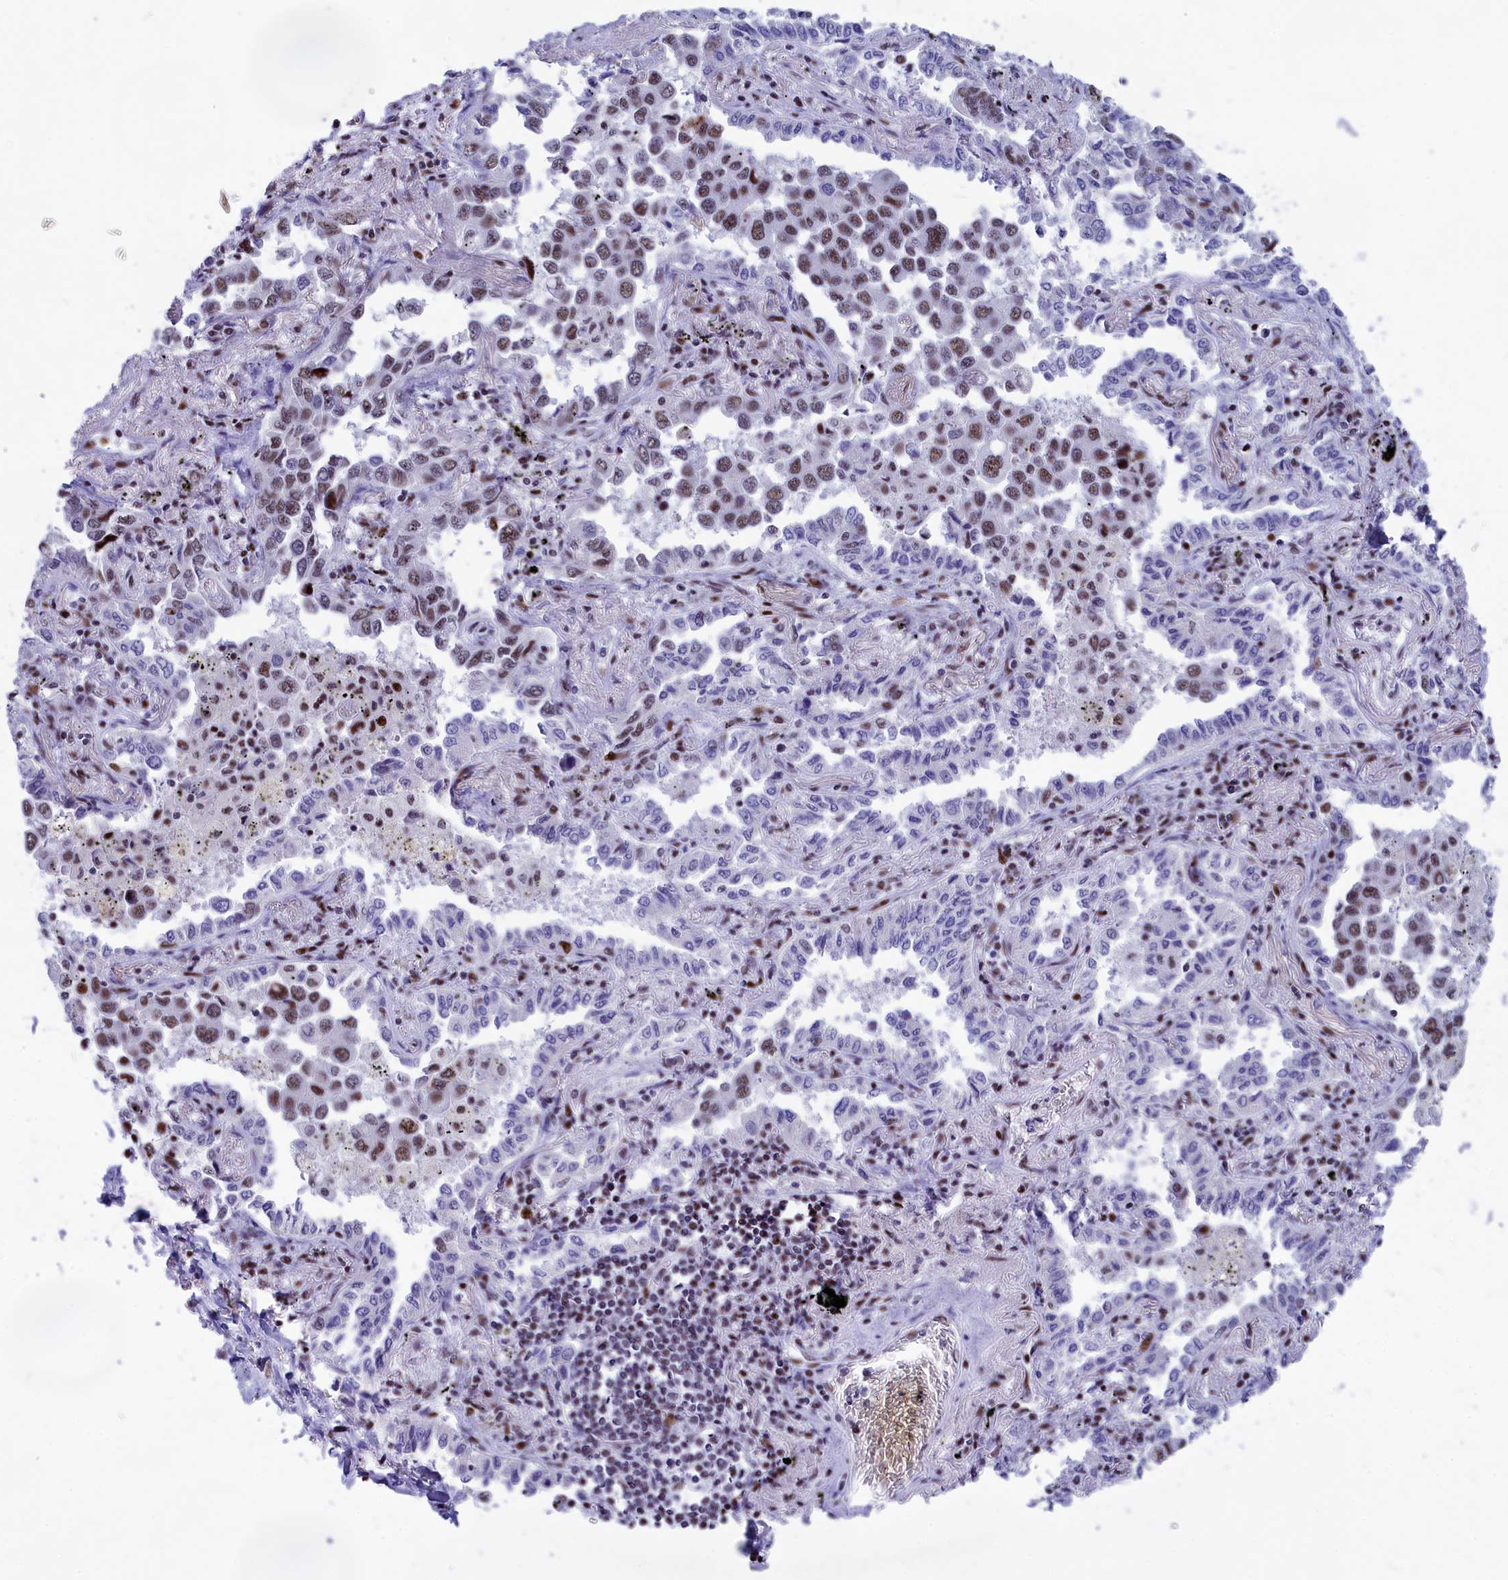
{"staining": {"intensity": "moderate", "quantity": "25%-75%", "location": "nuclear"}, "tissue": "lung cancer", "cell_type": "Tumor cells", "image_type": "cancer", "snomed": [{"axis": "morphology", "description": "Adenocarcinoma, NOS"}, {"axis": "topography", "description": "Lung"}], "caption": "Adenocarcinoma (lung) stained for a protein (brown) shows moderate nuclear positive staining in about 25%-75% of tumor cells.", "gene": "NSA2", "patient": {"sex": "male", "age": 67}}